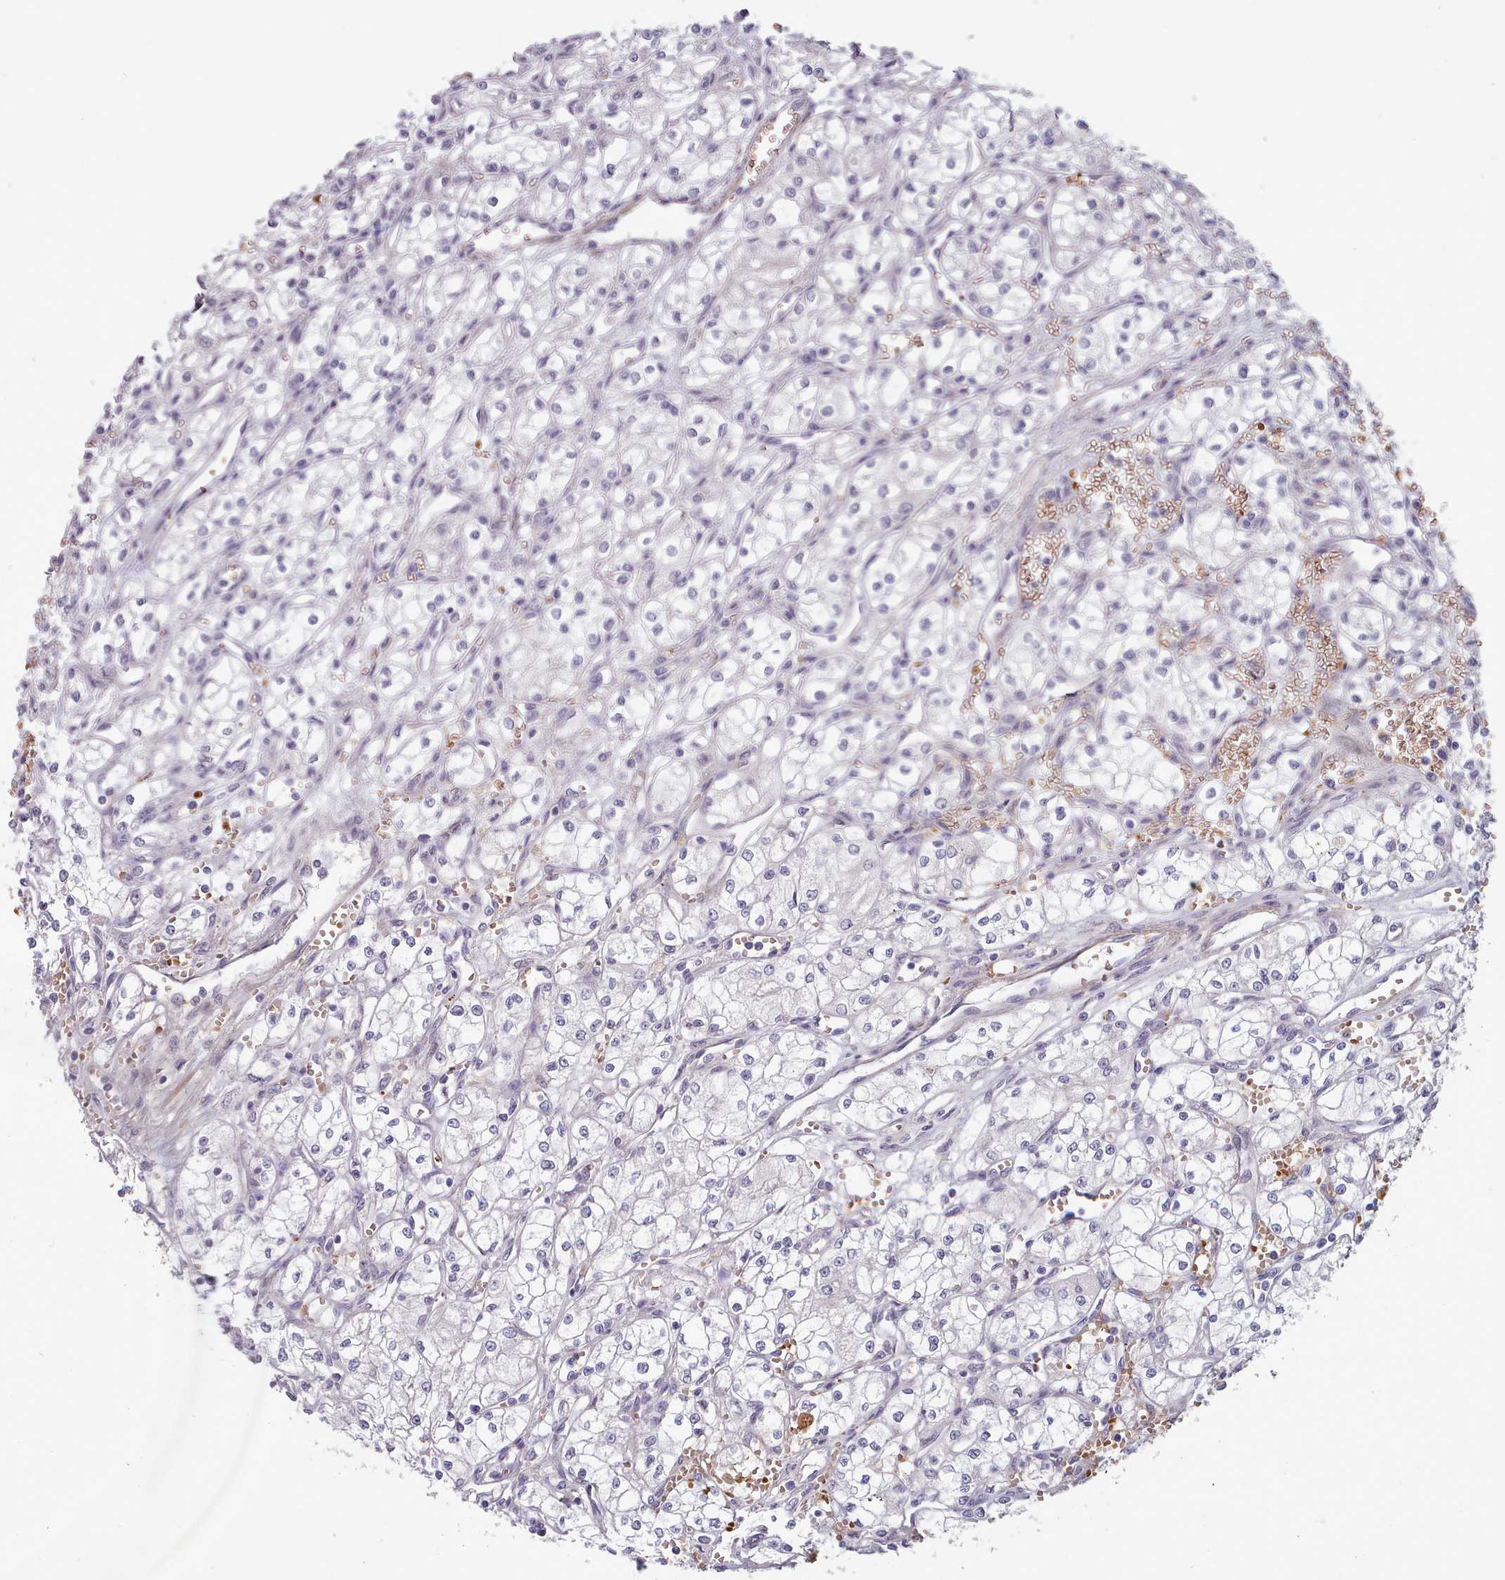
{"staining": {"intensity": "negative", "quantity": "none", "location": "none"}, "tissue": "renal cancer", "cell_type": "Tumor cells", "image_type": "cancer", "snomed": [{"axis": "morphology", "description": "Adenocarcinoma, NOS"}, {"axis": "topography", "description": "Kidney"}], "caption": "DAB (3,3'-diaminobenzidine) immunohistochemical staining of adenocarcinoma (renal) reveals no significant staining in tumor cells. Brightfield microscopy of IHC stained with DAB (3,3'-diaminobenzidine) (brown) and hematoxylin (blue), captured at high magnification.", "gene": "CLNS1A", "patient": {"sex": "male", "age": 59}}